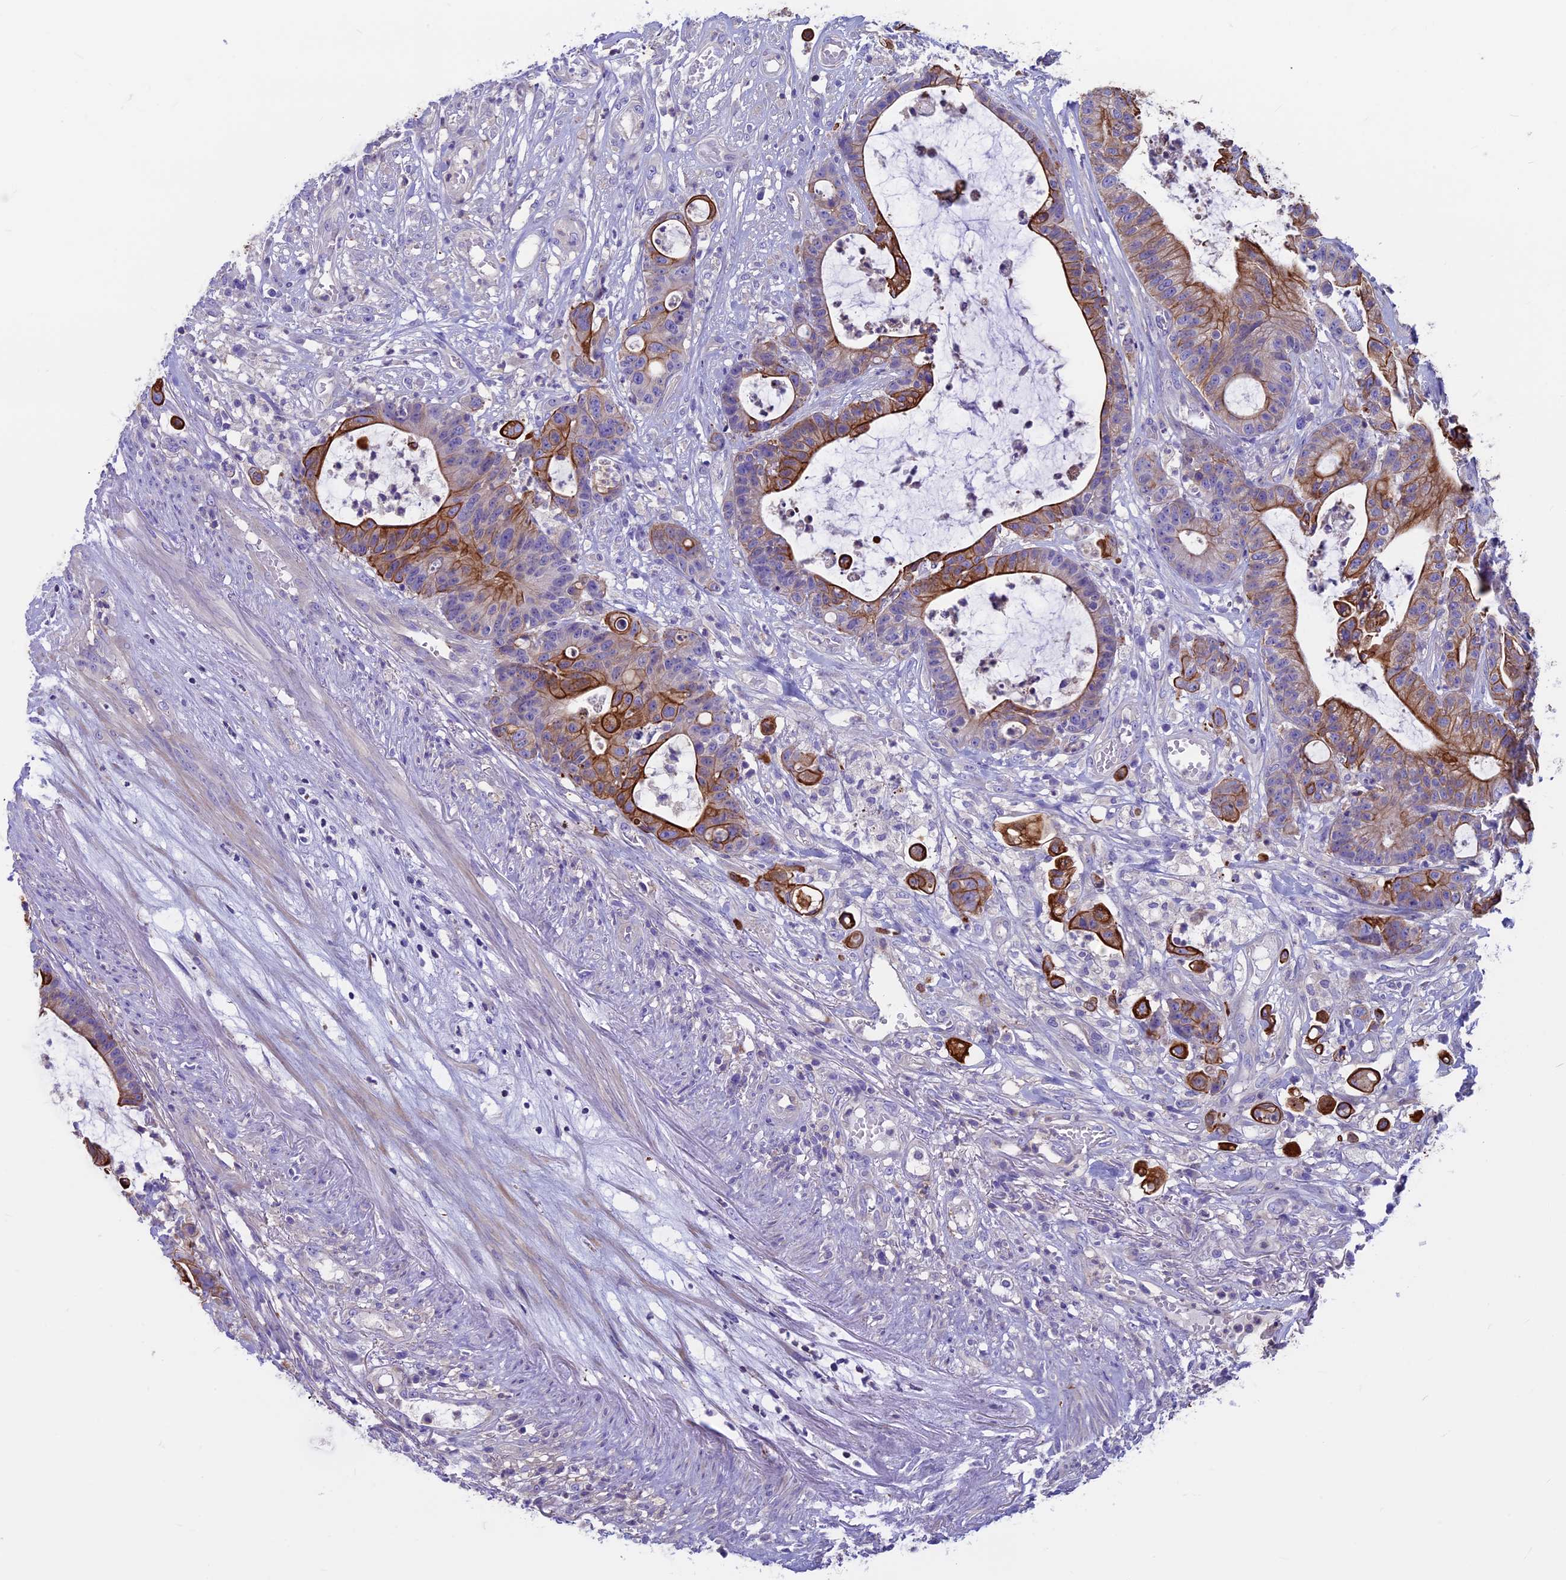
{"staining": {"intensity": "strong", "quantity": "25%-75%", "location": "cytoplasmic/membranous"}, "tissue": "colorectal cancer", "cell_type": "Tumor cells", "image_type": "cancer", "snomed": [{"axis": "morphology", "description": "Adenocarcinoma, NOS"}, {"axis": "topography", "description": "Colon"}], "caption": "A micrograph of human colorectal adenocarcinoma stained for a protein demonstrates strong cytoplasmic/membranous brown staining in tumor cells.", "gene": "CDAN1", "patient": {"sex": "female", "age": 84}}